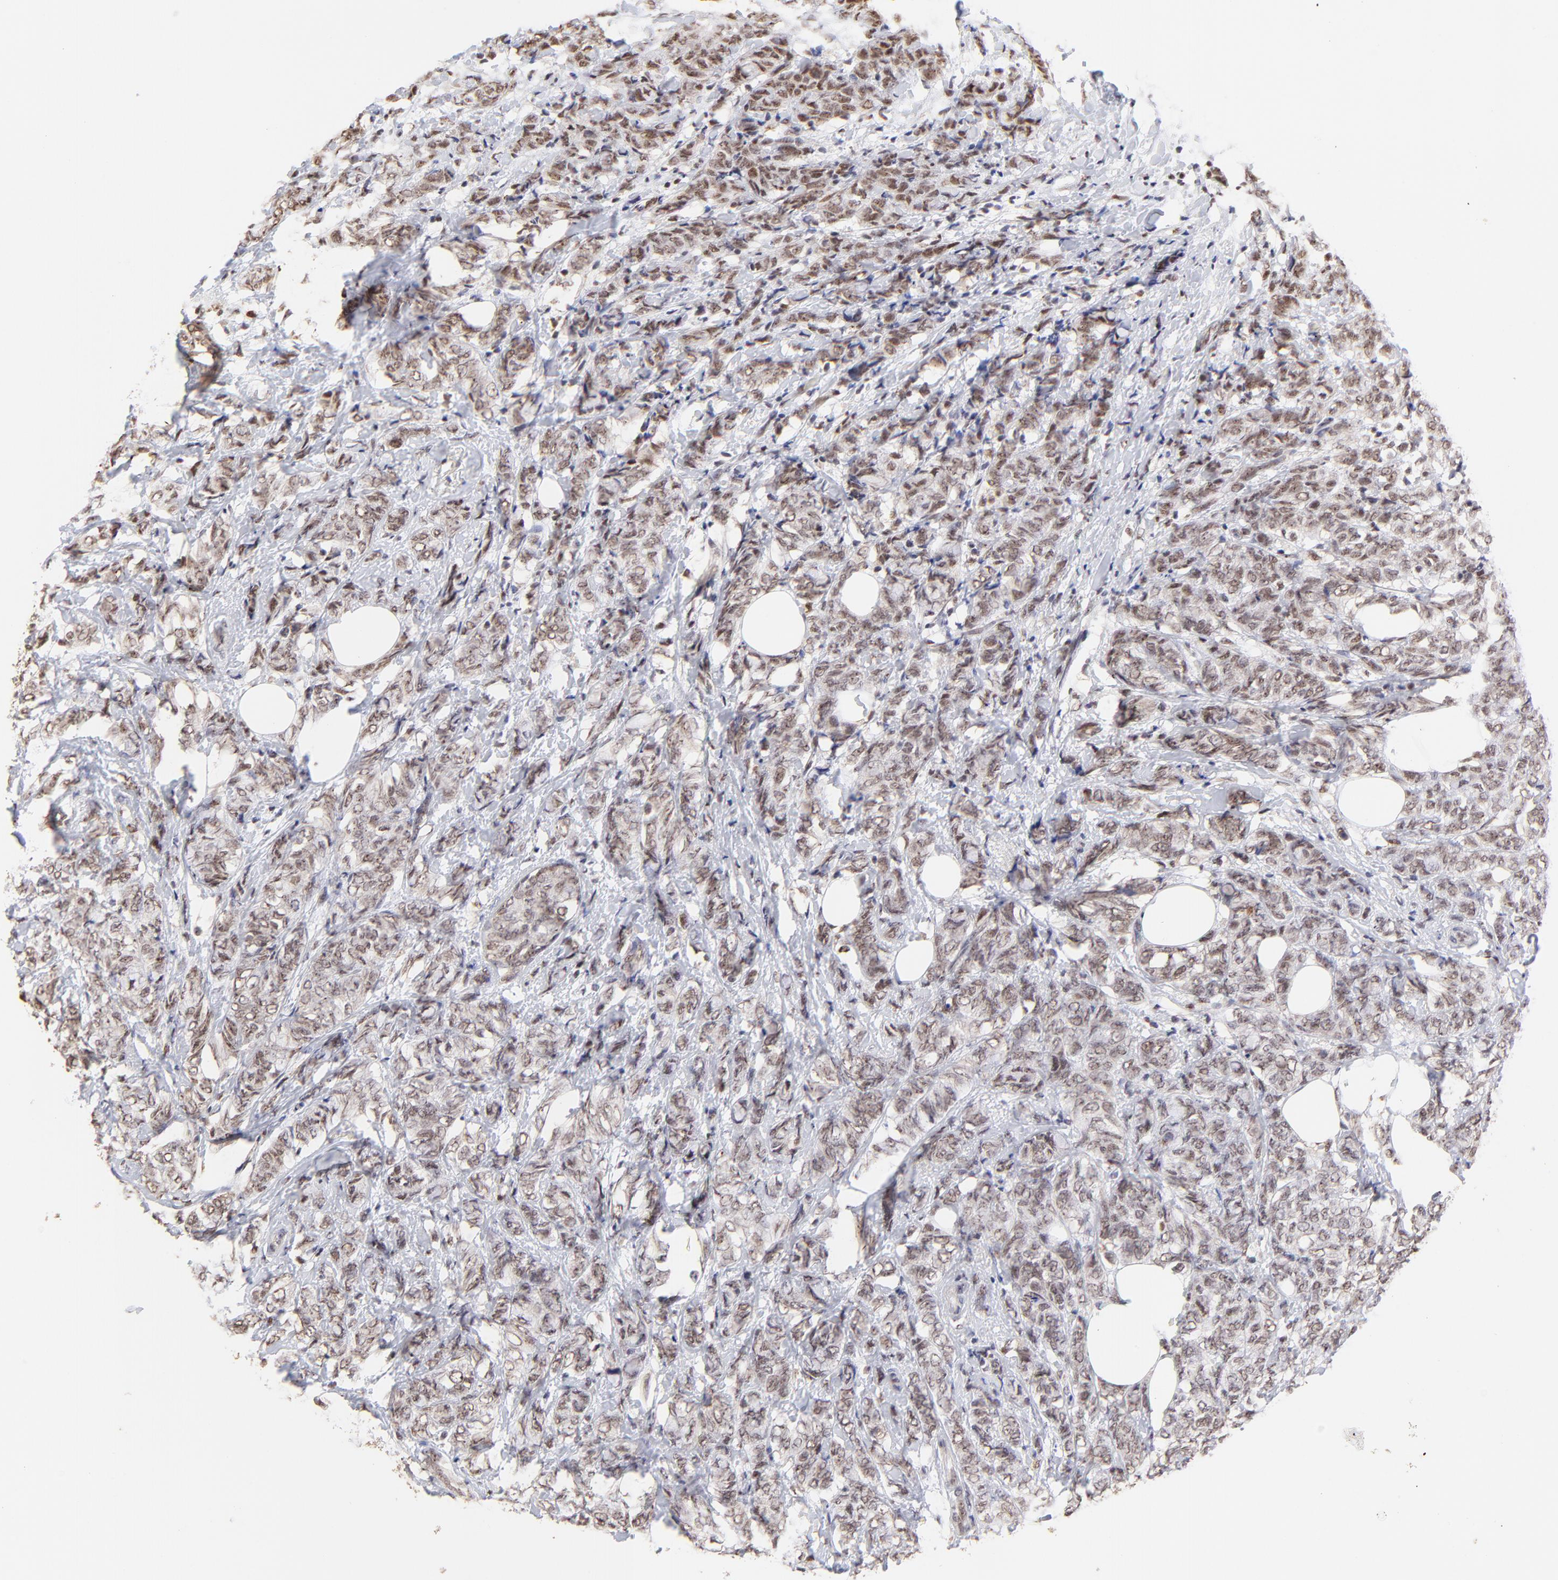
{"staining": {"intensity": "weak", "quantity": ">75%", "location": "cytoplasmic/membranous,nuclear"}, "tissue": "breast cancer", "cell_type": "Tumor cells", "image_type": "cancer", "snomed": [{"axis": "morphology", "description": "Lobular carcinoma"}, {"axis": "topography", "description": "Breast"}], "caption": "A micrograph of breast cancer (lobular carcinoma) stained for a protein reveals weak cytoplasmic/membranous and nuclear brown staining in tumor cells. (DAB (3,3'-diaminobenzidine) IHC with brightfield microscopy, high magnification).", "gene": "ZNF670", "patient": {"sex": "female", "age": 60}}